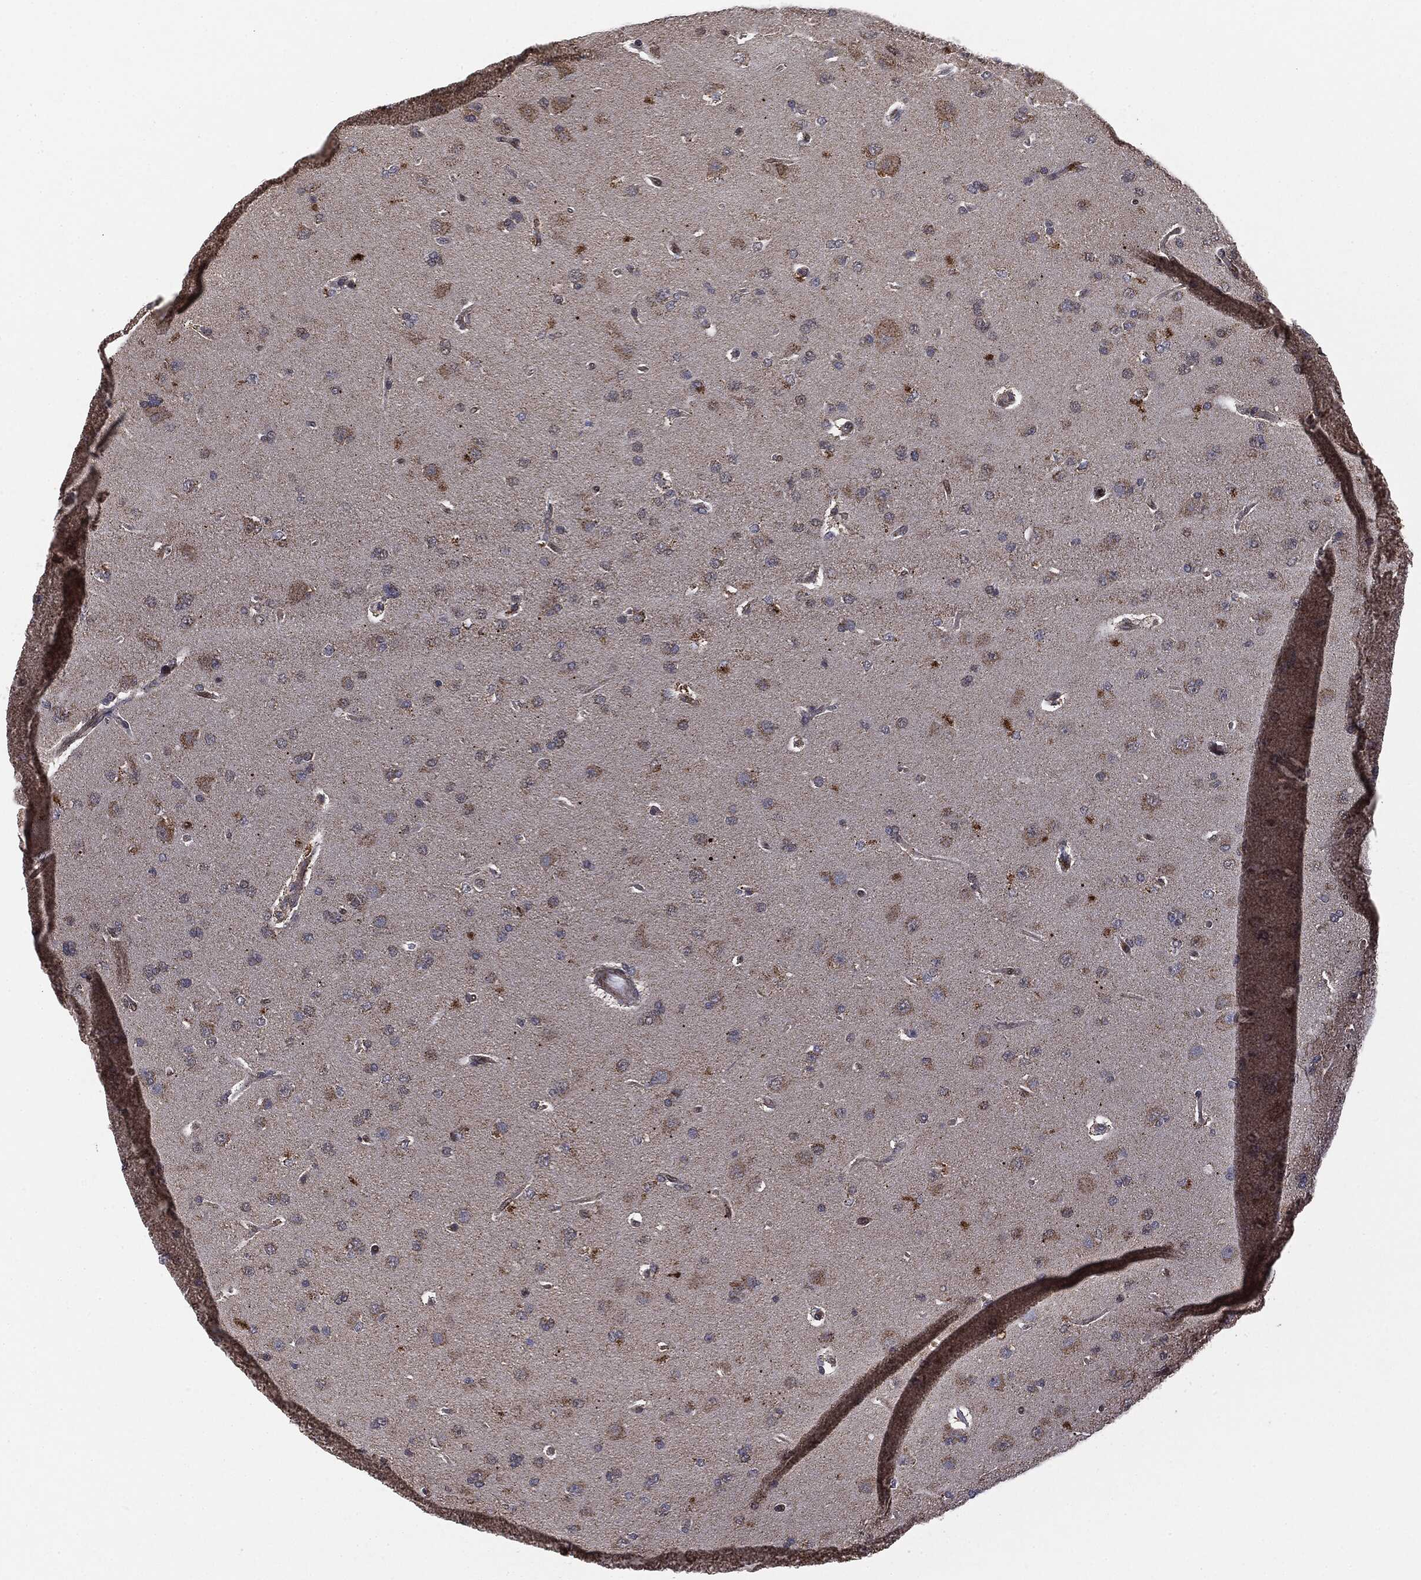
{"staining": {"intensity": "moderate", "quantity": "25%-75%", "location": "cytoplasmic/membranous"}, "tissue": "glioma", "cell_type": "Tumor cells", "image_type": "cancer", "snomed": [{"axis": "morphology", "description": "Glioma, malignant, NOS"}, {"axis": "topography", "description": "Cerebral cortex"}], "caption": "Protein analysis of glioma tissue displays moderate cytoplasmic/membranous staining in about 25%-75% of tumor cells.", "gene": "MTOR", "patient": {"sex": "male", "age": 58}}